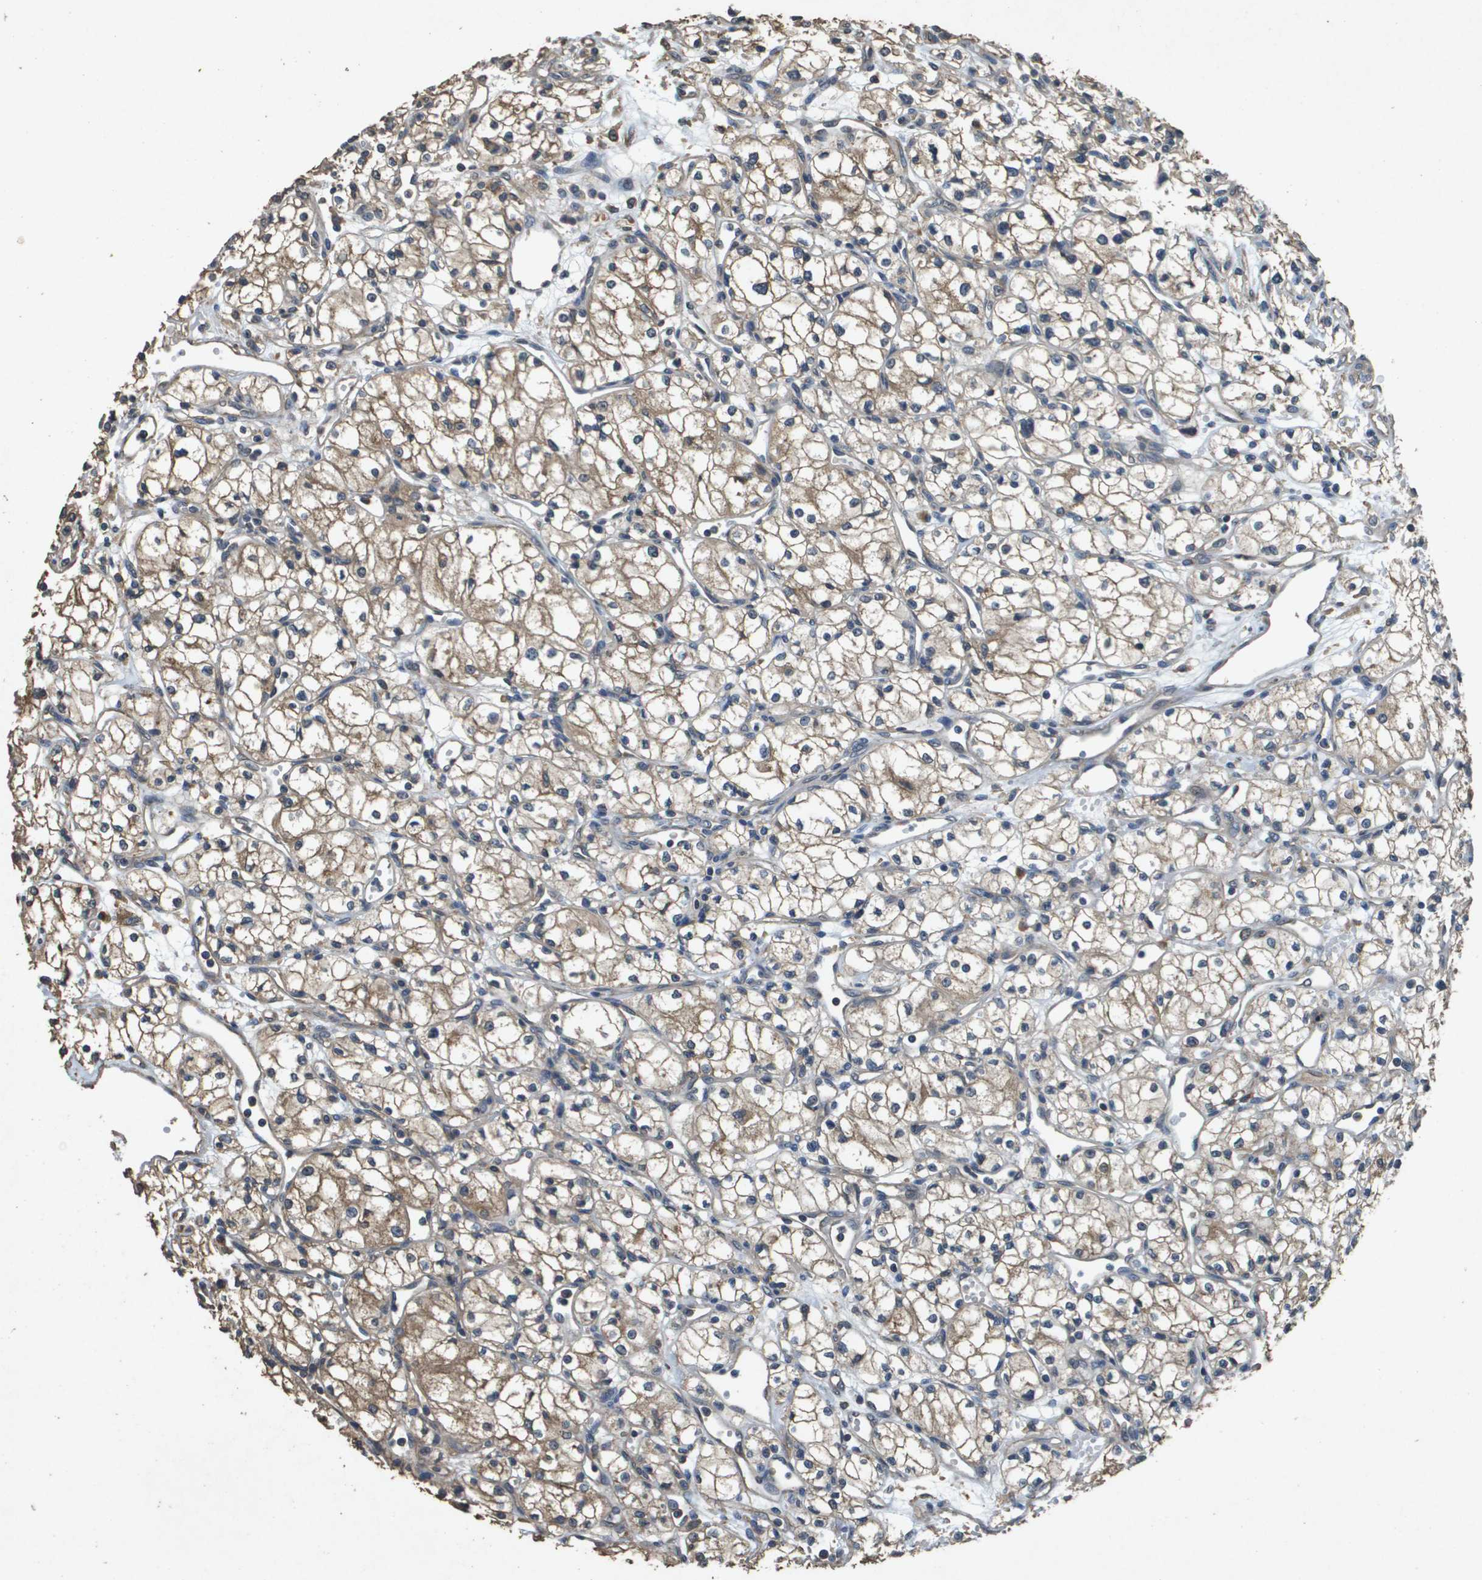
{"staining": {"intensity": "weak", "quantity": ">75%", "location": "cytoplasmic/membranous"}, "tissue": "renal cancer", "cell_type": "Tumor cells", "image_type": "cancer", "snomed": [{"axis": "morphology", "description": "Normal tissue, NOS"}, {"axis": "morphology", "description": "Adenocarcinoma, NOS"}, {"axis": "topography", "description": "Kidney"}], "caption": "The immunohistochemical stain highlights weak cytoplasmic/membranous expression in tumor cells of renal cancer tissue.", "gene": "RAB6B", "patient": {"sex": "male", "age": 59}}